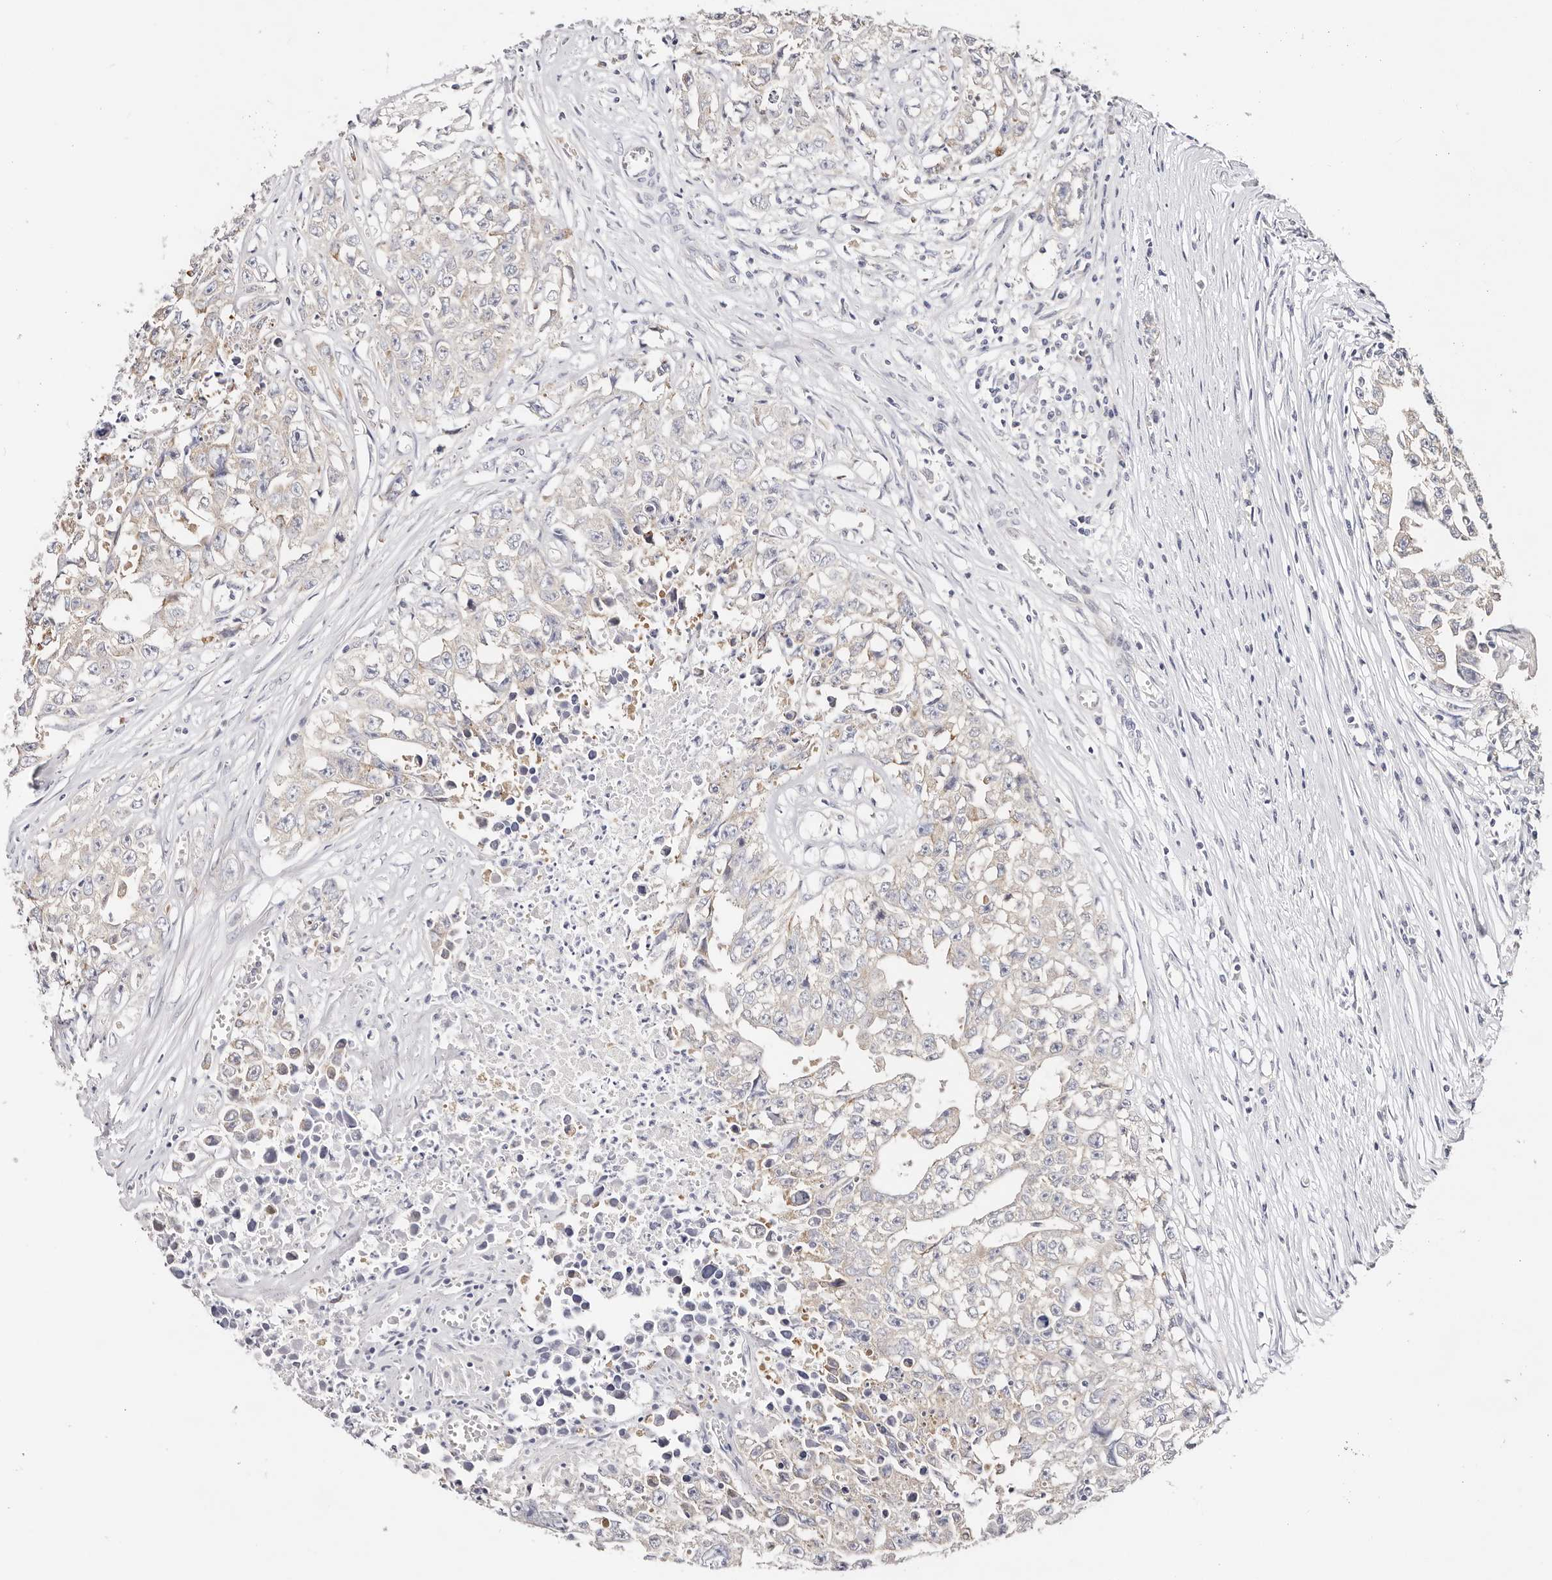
{"staining": {"intensity": "negative", "quantity": "none", "location": "none"}, "tissue": "testis cancer", "cell_type": "Tumor cells", "image_type": "cancer", "snomed": [{"axis": "morphology", "description": "Seminoma, NOS"}, {"axis": "morphology", "description": "Carcinoma, Embryonal, NOS"}, {"axis": "topography", "description": "Testis"}], "caption": "Immunohistochemical staining of human testis cancer reveals no significant expression in tumor cells.", "gene": "GNA13", "patient": {"sex": "male", "age": 43}}